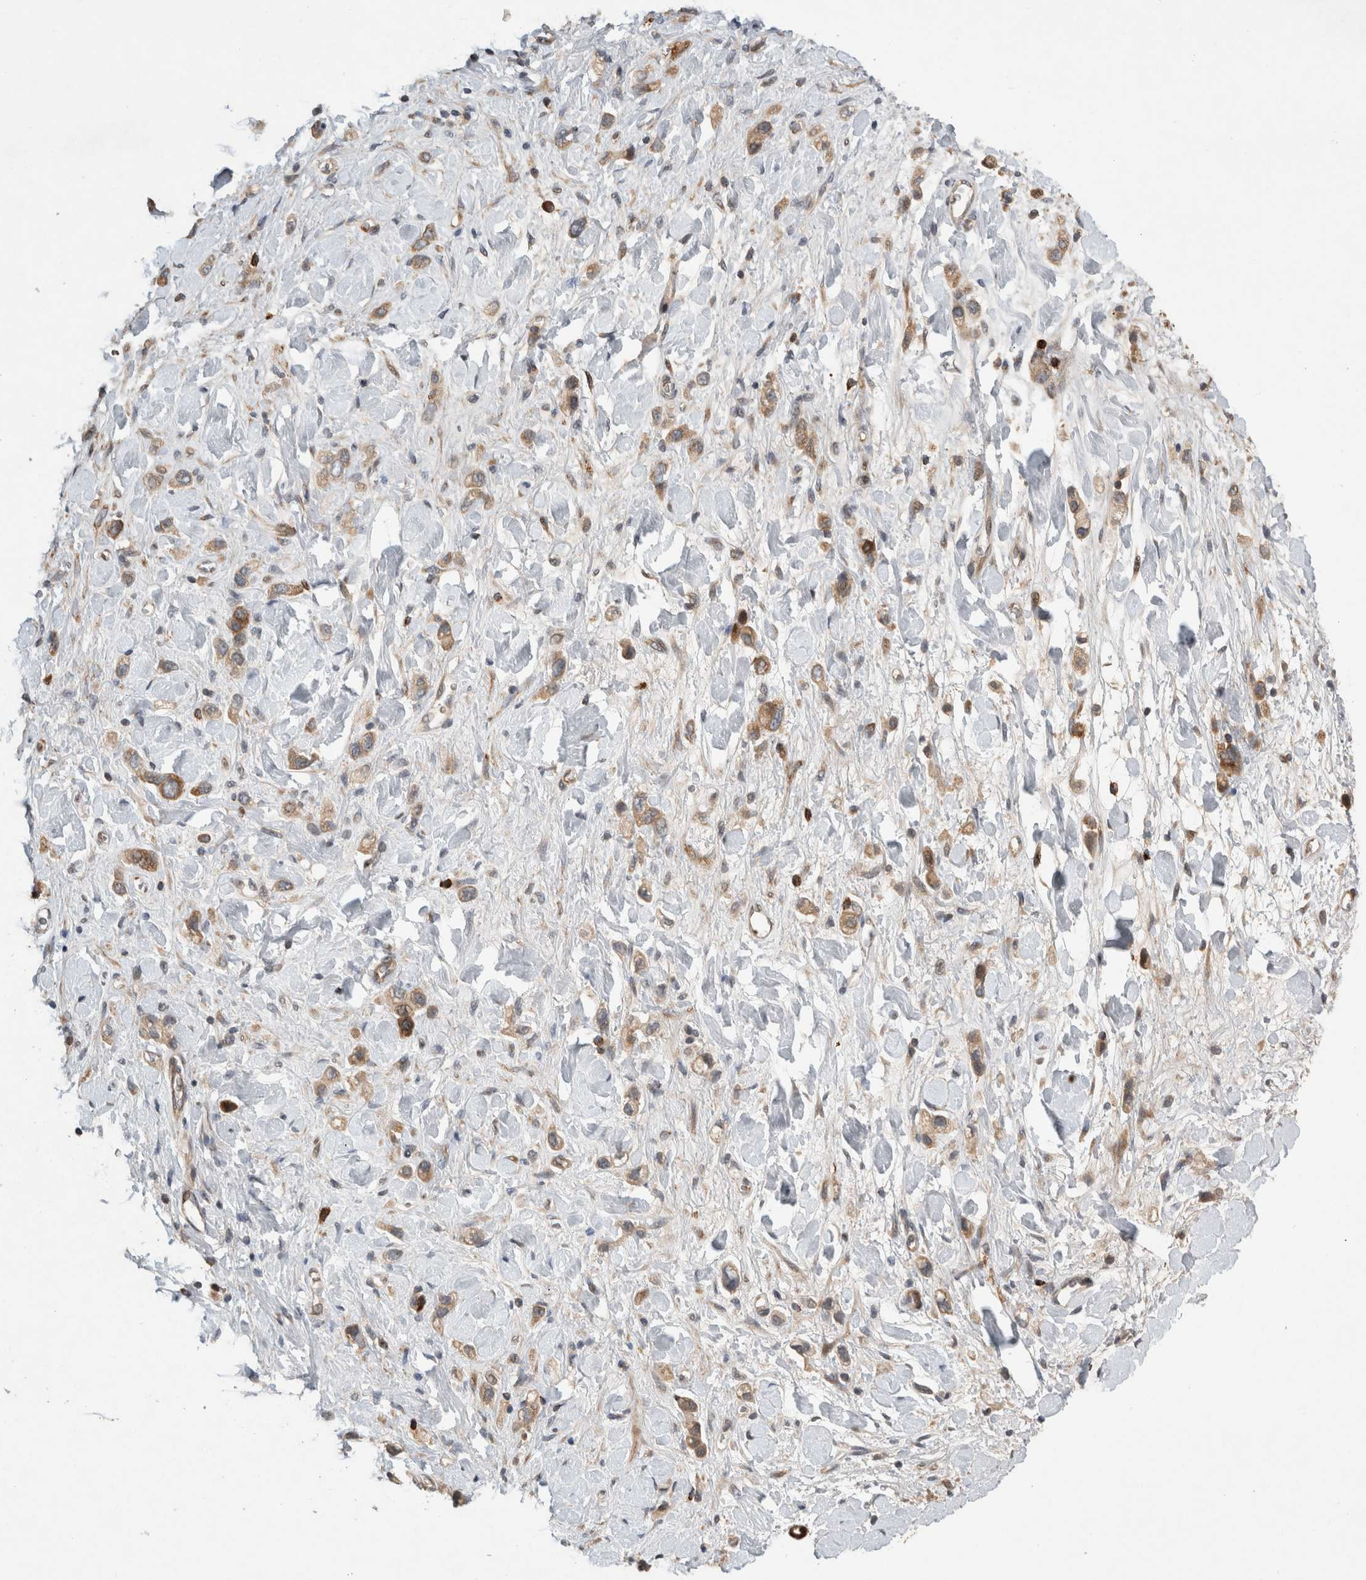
{"staining": {"intensity": "moderate", "quantity": ">75%", "location": "cytoplasmic/membranous"}, "tissue": "stomach cancer", "cell_type": "Tumor cells", "image_type": "cancer", "snomed": [{"axis": "morphology", "description": "Adenocarcinoma, NOS"}, {"axis": "topography", "description": "Stomach"}], "caption": "Tumor cells reveal moderate cytoplasmic/membranous positivity in approximately >75% of cells in stomach cancer (adenocarcinoma).", "gene": "SERAC1", "patient": {"sex": "female", "age": 65}}